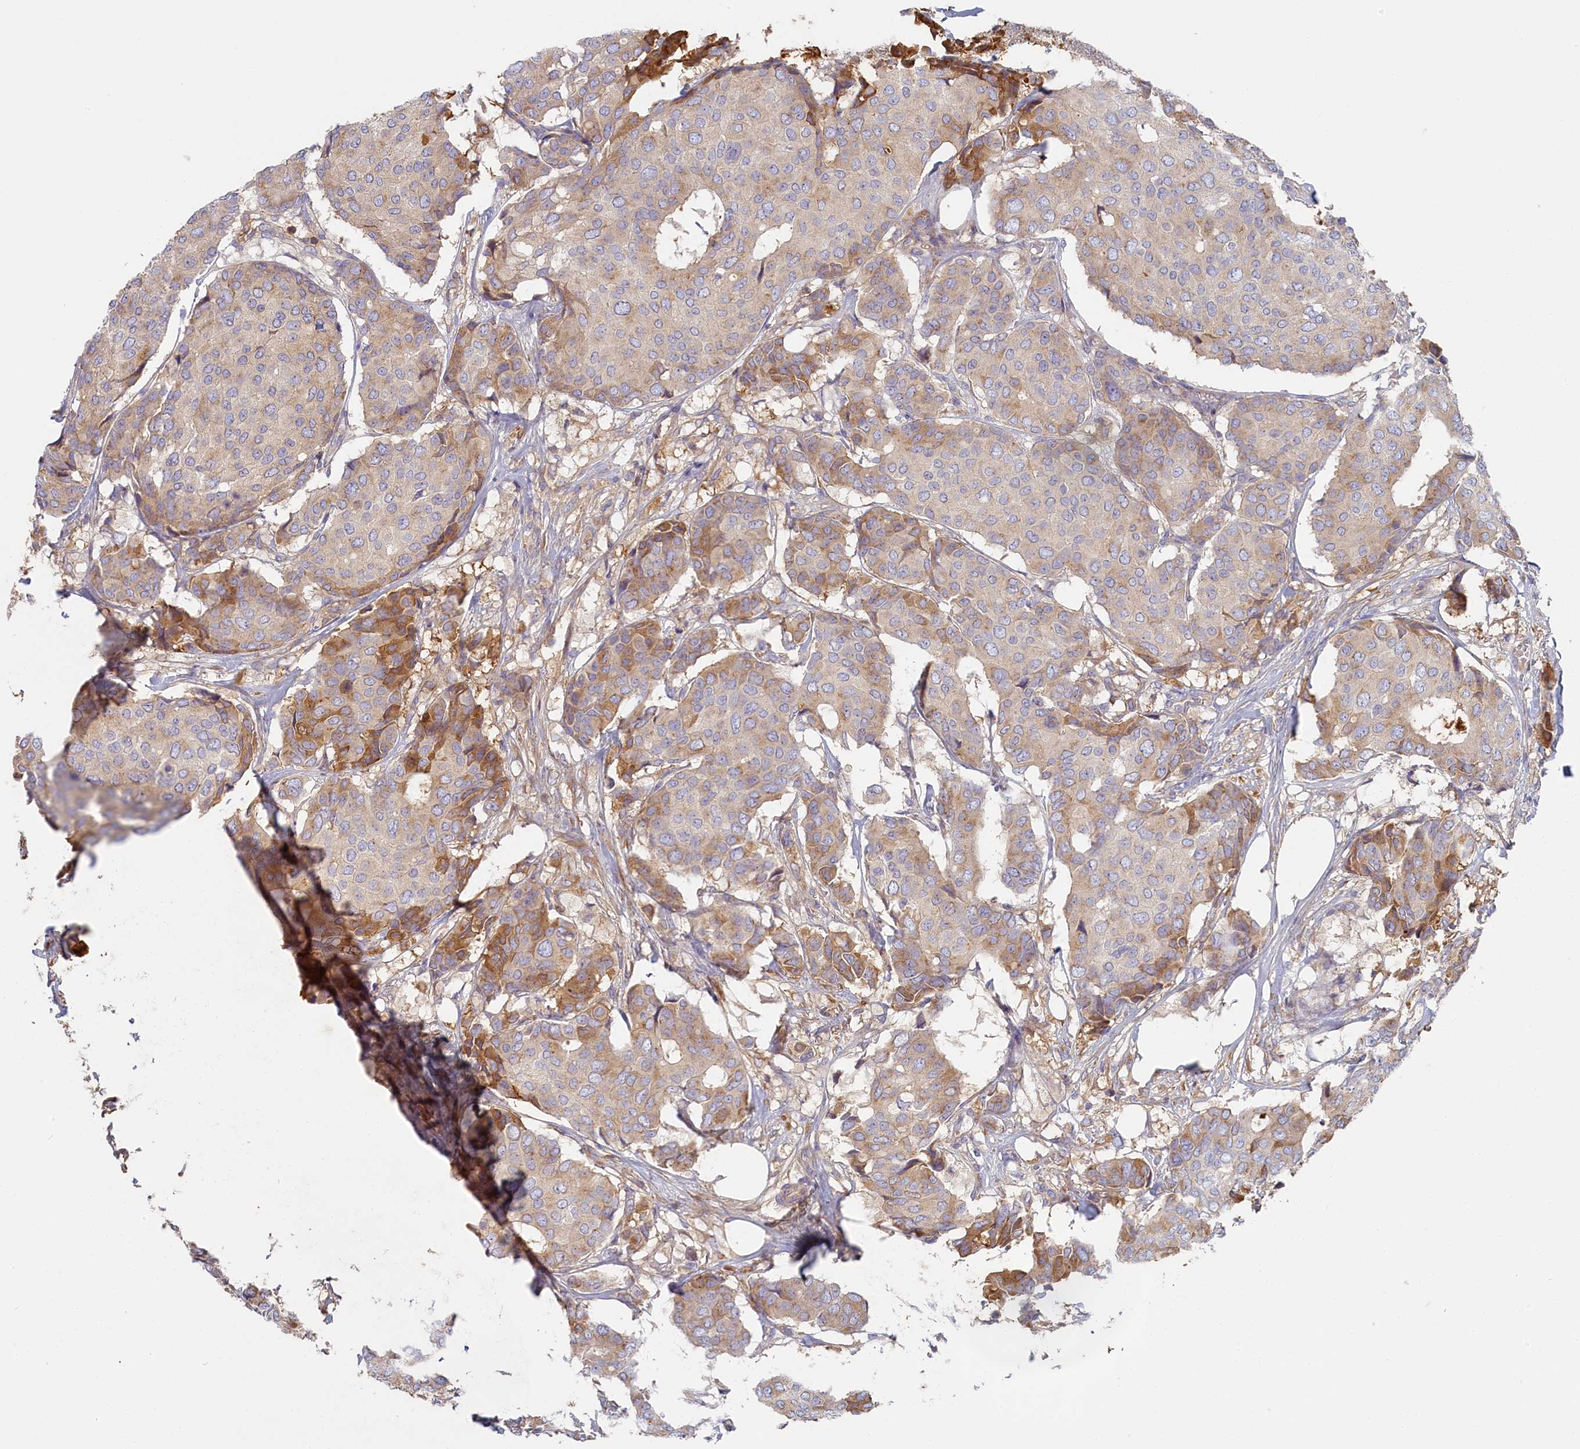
{"staining": {"intensity": "moderate", "quantity": "<25%", "location": "cytoplasmic/membranous"}, "tissue": "breast cancer", "cell_type": "Tumor cells", "image_type": "cancer", "snomed": [{"axis": "morphology", "description": "Duct carcinoma"}, {"axis": "topography", "description": "Breast"}], "caption": "Infiltrating ductal carcinoma (breast) stained with DAB immunohistochemistry (IHC) displays low levels of moderate cytoplasmic/membranous positivity in approximately <25% of tumor cells.", "gene": "STX16", "patient": {"sex": "female", "age": 75}}